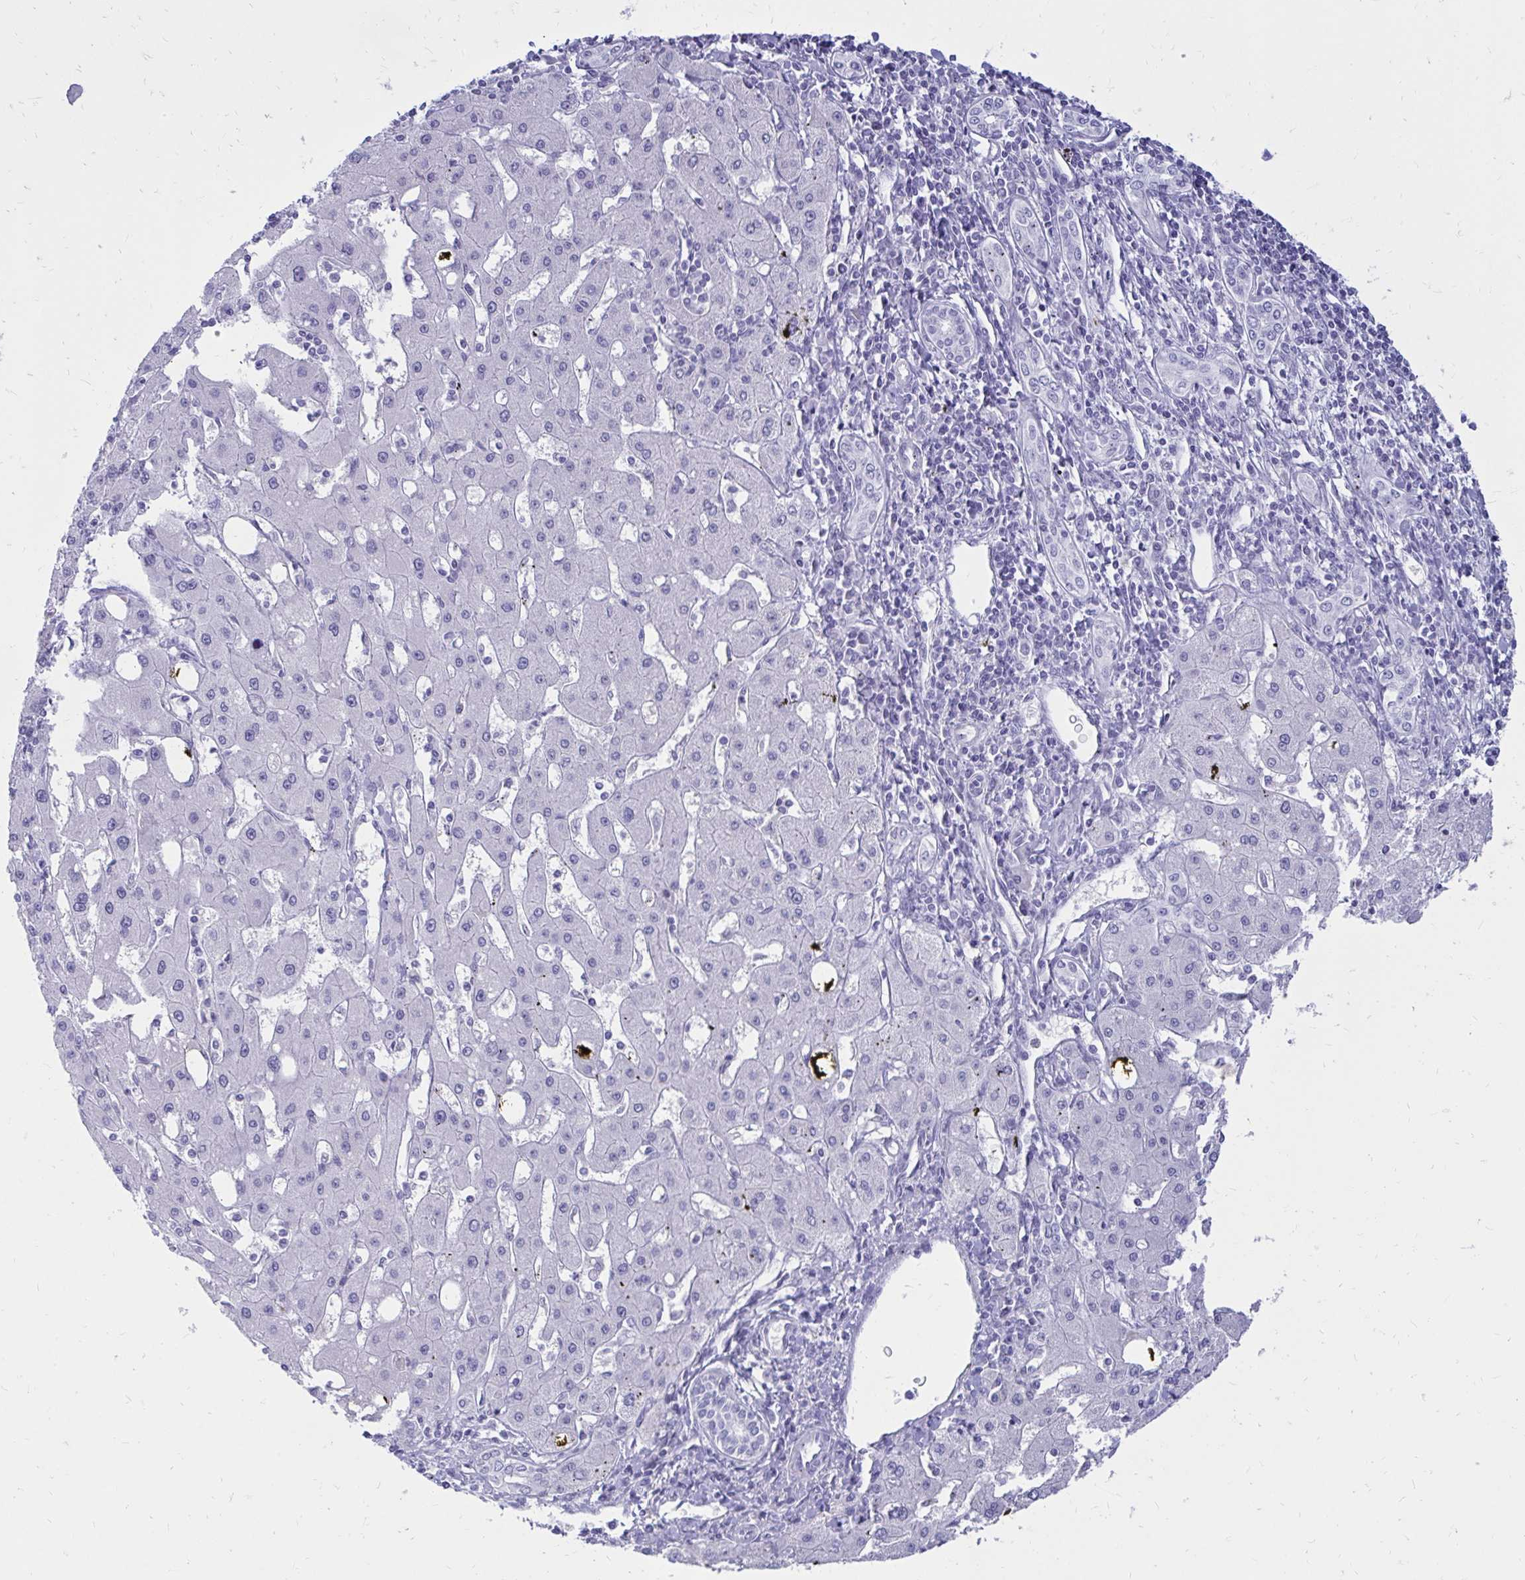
{"staining": {"intensity": "negative", "quantity": "none", "location": "none"}, "tissue": "liver cancer", "cell_type": "Tumor cells", "image_type": "cancer", "snomed": [{"axis": "morphology", "description": "Carcinoma, Hepatocellular, NOS"}, {"axis": "topography", "description": "Liver"}], "caption": "IHC image of human hepatocellular carcinoma (liver) stained for a protein (brown), which displays no positivity in tumor cells.", "gene": "NANOGNB", "patient": {"sex": "male", "age": 72}}